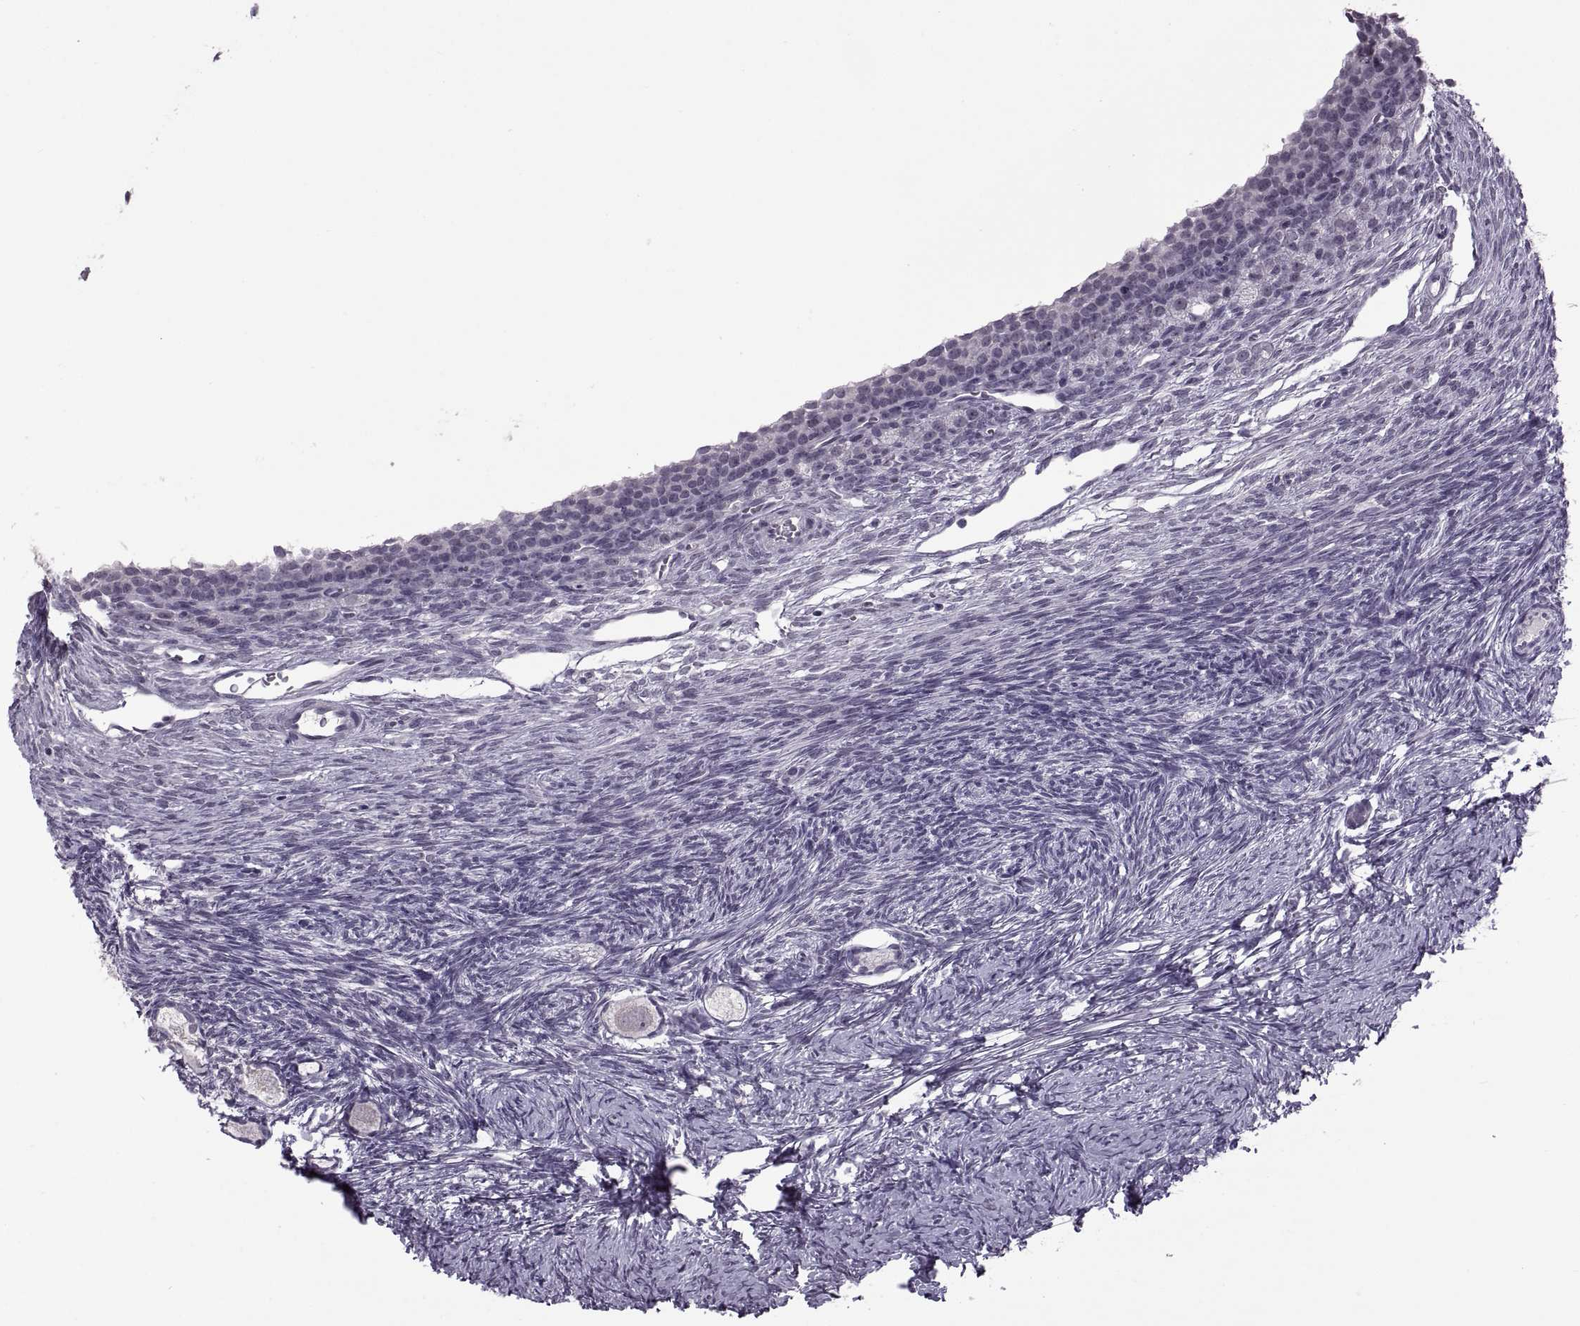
{"staining": {"intensity": "negative", "quantity": "none", "location": "none"}, "tissue": "ovary", "cell_type": "Follicle cells", "image_type": "normal", "snomed": [{"axis": "morphology", "description": "Normal tissue, NOS"}, {"axis": "topography", "description": "Ovary"}], "caption": "This micrograph is of benign ovary stained with immunohistochemistry to label a protein in brown with the nuclei are counter-stained blue. There is no expression in follicle cells.", "gene": "OTP", "patient": {"sex": "female", "age": 27}}